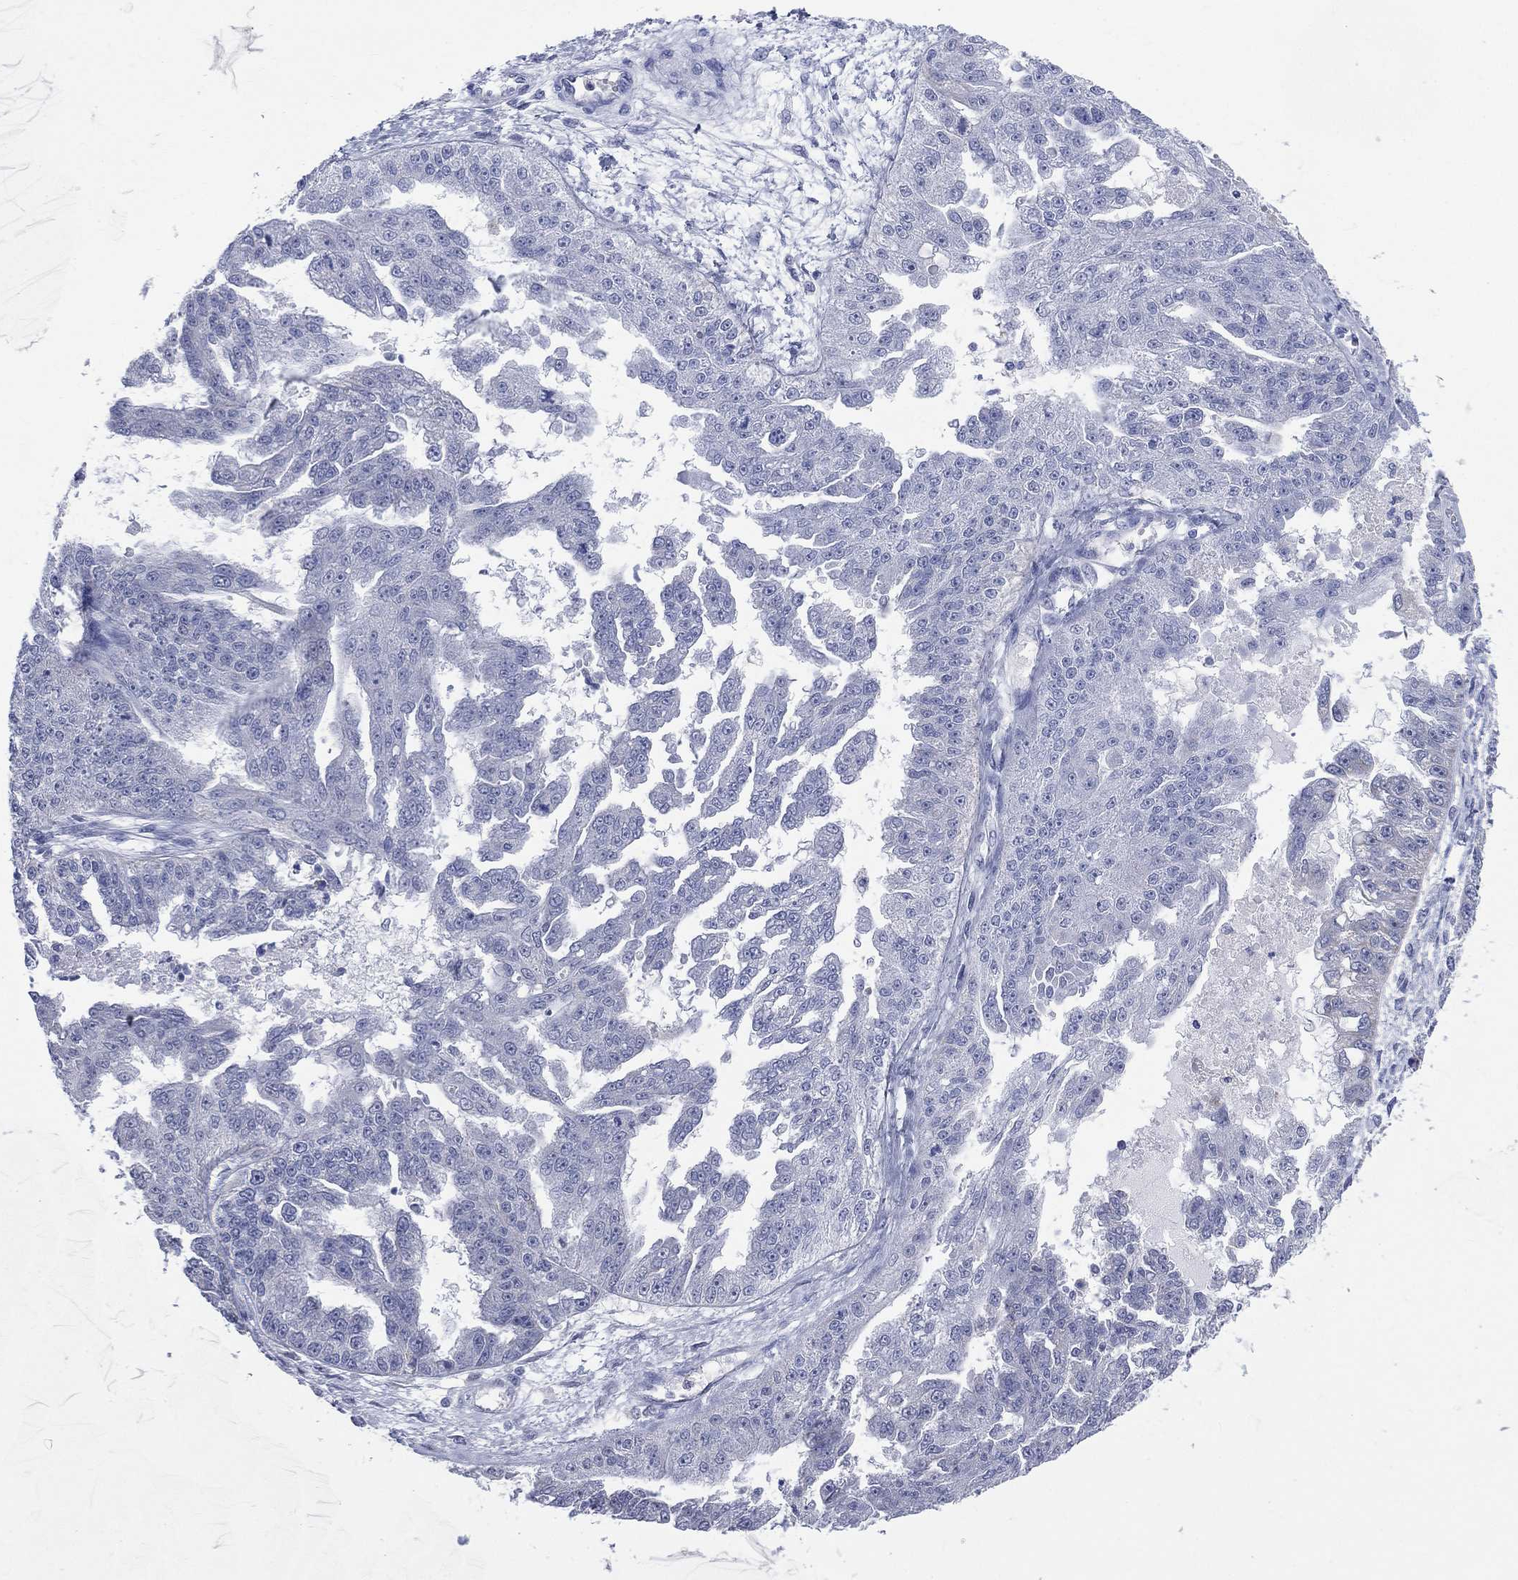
{"staining": {"intensity": "negative", "quantity": "none", "location": "none"}, "tissue": "ovarian cancer", "cell_type": "Tumor cells", "image_type": "cancer", "snomed": [{"axis": "morphology", "description": "Cystadenocarcinoma, serous, NOS"}, {"axis": "topography", "description": "Ovary"}], "caption": "An immunohistochemistry histopathology image of ovarian serous cystadenocarcinoma is shown. There is no staining in tumor cells of ovarian serous cystadenocarcinoma. Nuclei are stained in blue.", "gene": "AKAP3", "patient": {"sex": "female", "age": 58}}